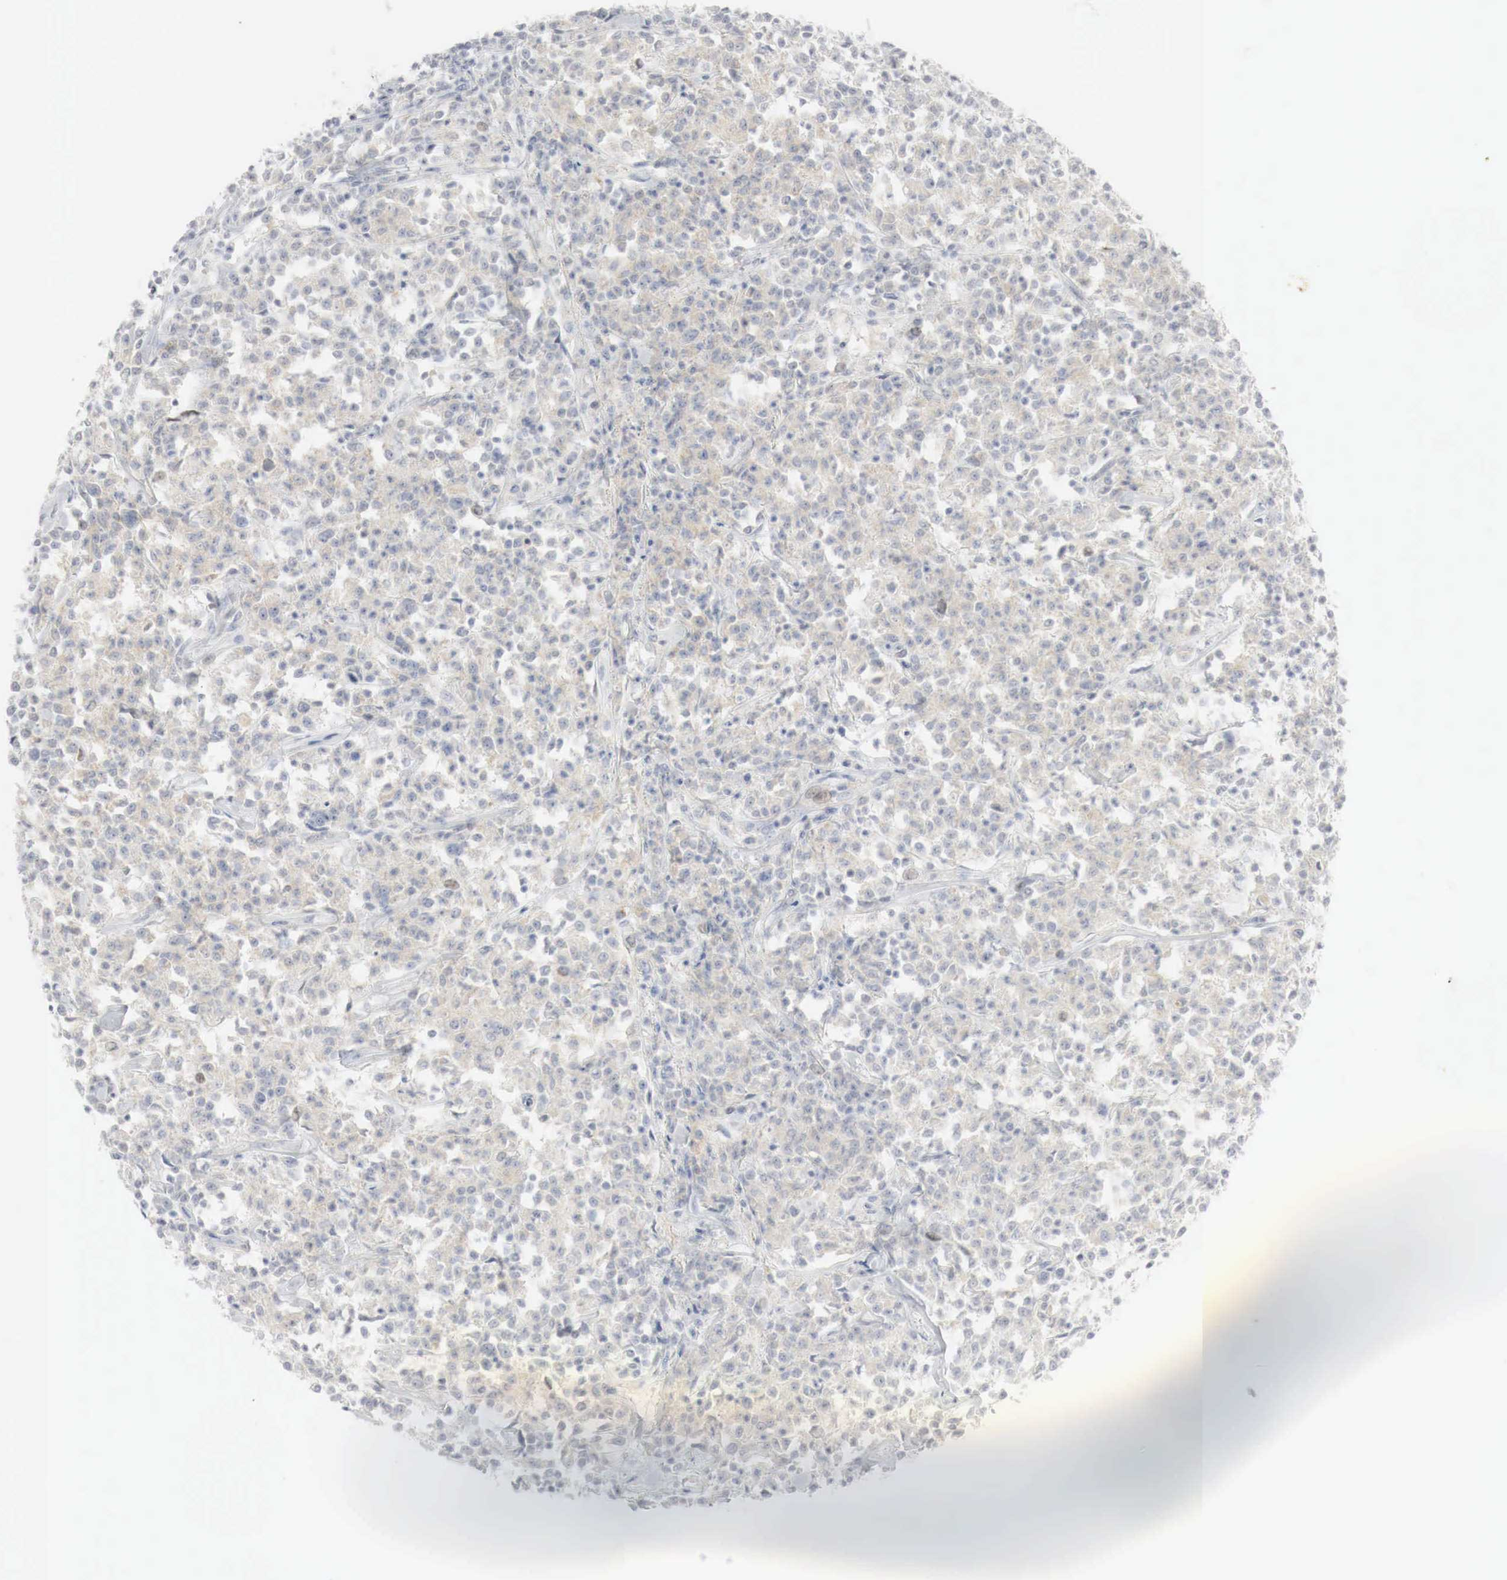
{"staining": {"intensity": "weak", "quantity": "<25%", "location": "cytoplasmic/membranous,nuclear"}, "tissue": "lymphoma", "cell_type": "Tumor cells", "image_type": "cancer", "snomed": [{"axis": "morphology", "description": "Malignant lymphoma, non-Hodgkin's type, Low grade"}, {"axis": "topography", "description": "Small intestine"}], "caption": "Low-grade malignant lymphoma, non-Hodgkin's type stained for a protein using IHC displays no positivity tumor cells.", "gene": "MYC", "patient": {"sex": "female", "age": 59}}